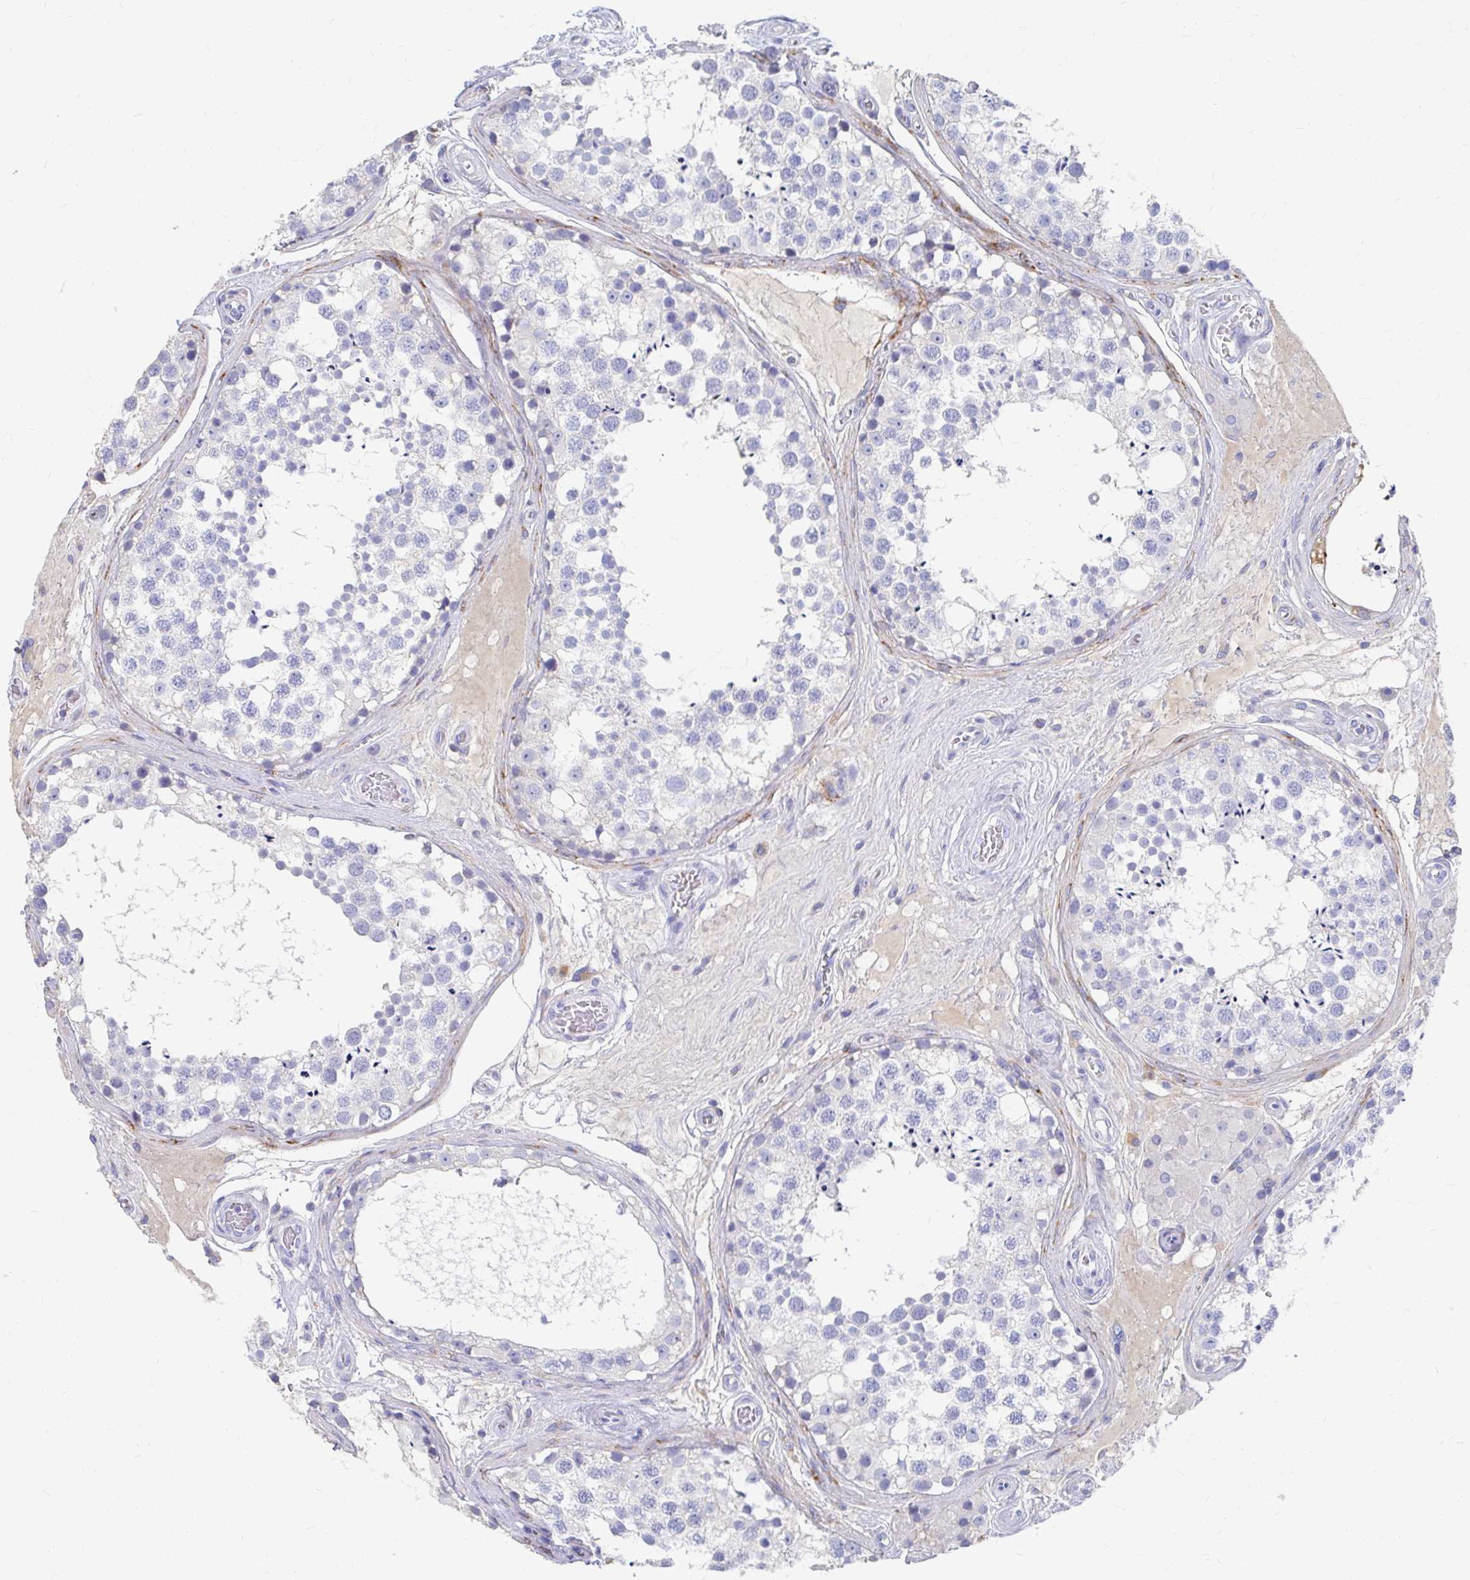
{"staining": {"intensity": "negative", "quantity": "none", "location": "none"}, "tissue": "testis", "cell_type": "Cells in seminiferous ducts", "image_type": "normal", "snomed": [{"axis": "morphology", "description": "Normal tissue, NOS"}, {"axis": "morphology", "description": "Seminoma, NOS"}, {"axis": "topography", "description": "Testis"}], "caption": "Histopathology image shows no significant protein positivity in cells in seminiferous ducts of benign testis.", "gene": "LAMC3", "patient": {"sex": "male", "age": 65}}